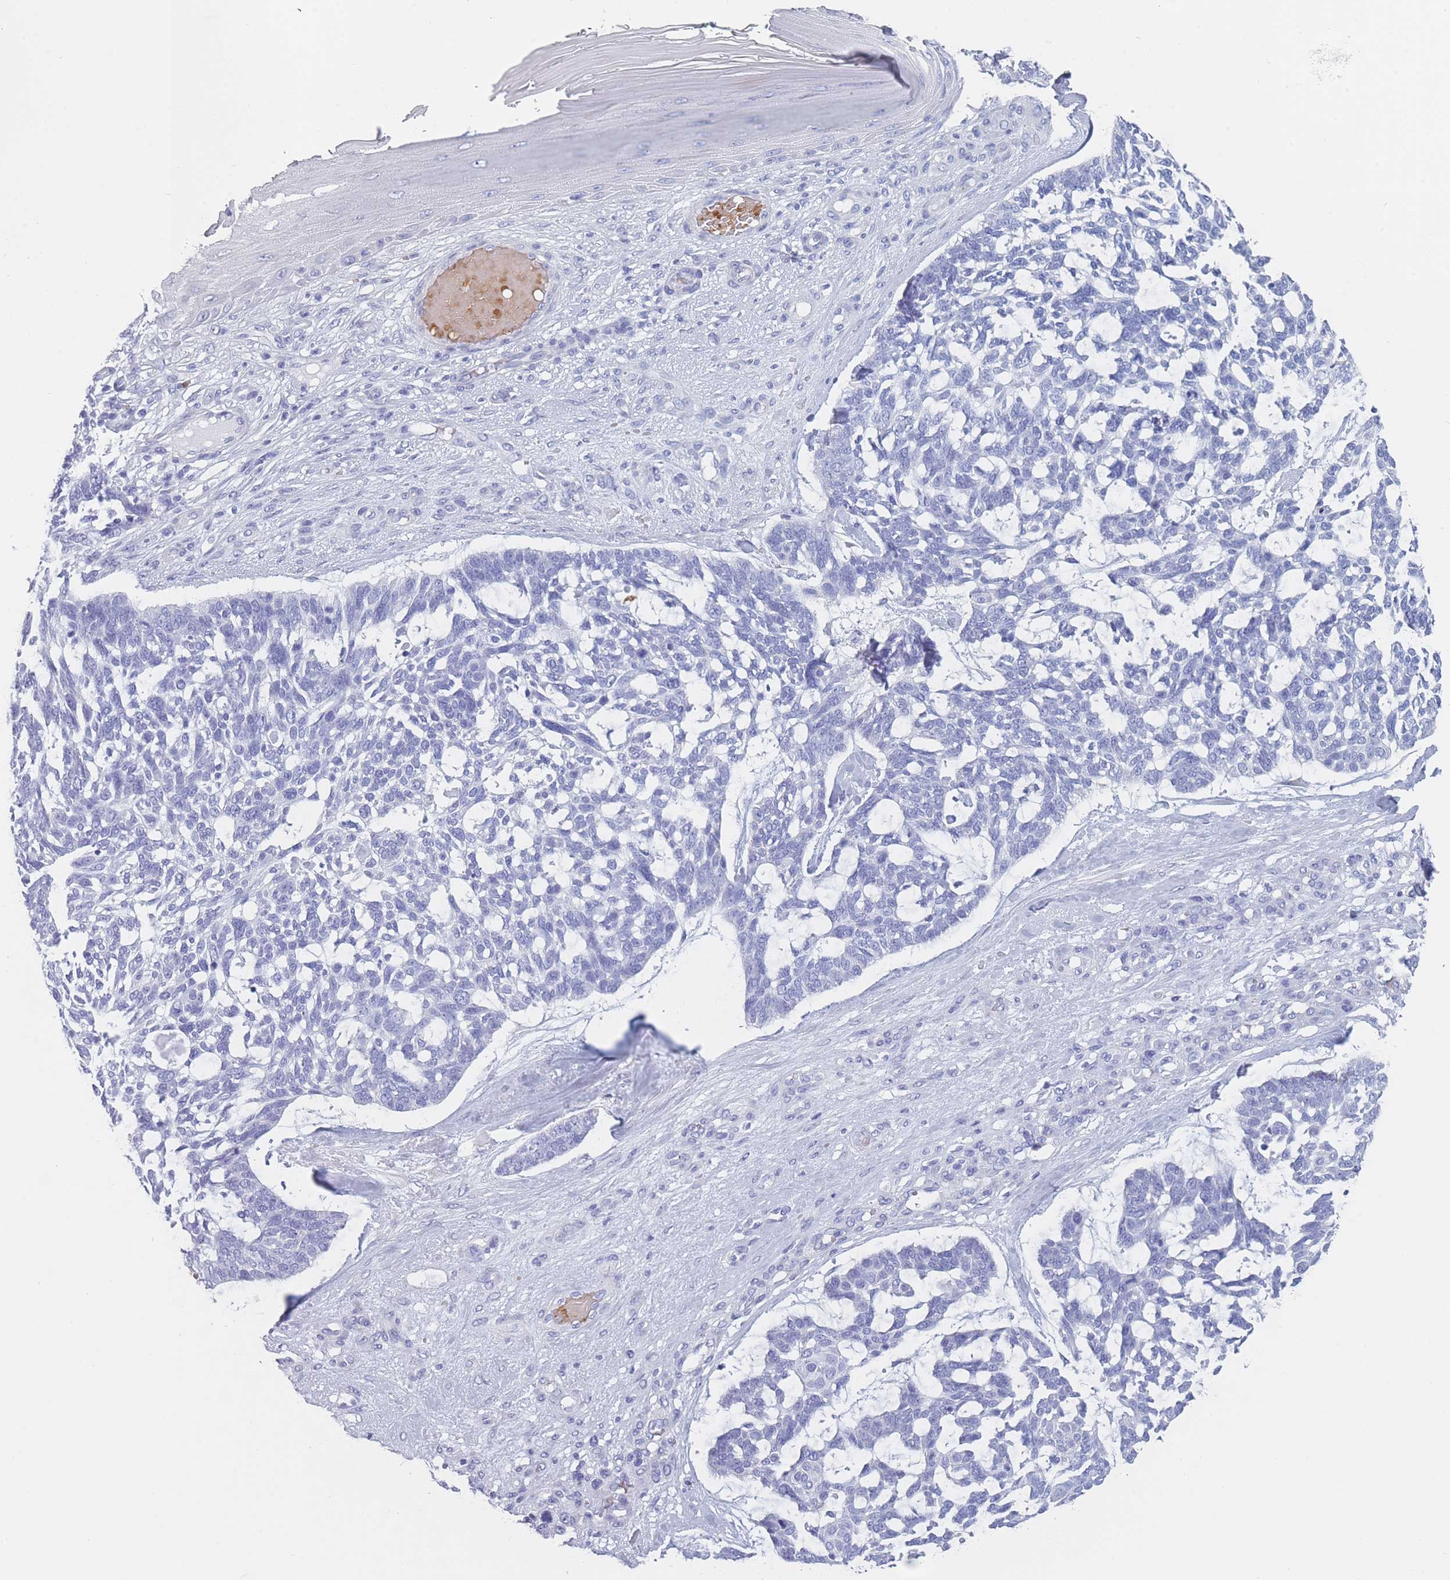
{"staining": {"intensity": "negative", "quantity": "none", "location": "none"}, "tissue": "skin cancer", "cell_type": "Tumor cells", "image_type": "cancer", "snomed": [{"axis": "morphology", "description": "Basal cell carcinoma"}, {"axis": "topography", "description": "Skin"}], "caption": "This is a photomicrograph of immunohistochemistry staining of skin cancer, which shows no staining in tumor cells.", "gene": "OR5D16", "patient": {"sex": "male", "age": 88}}